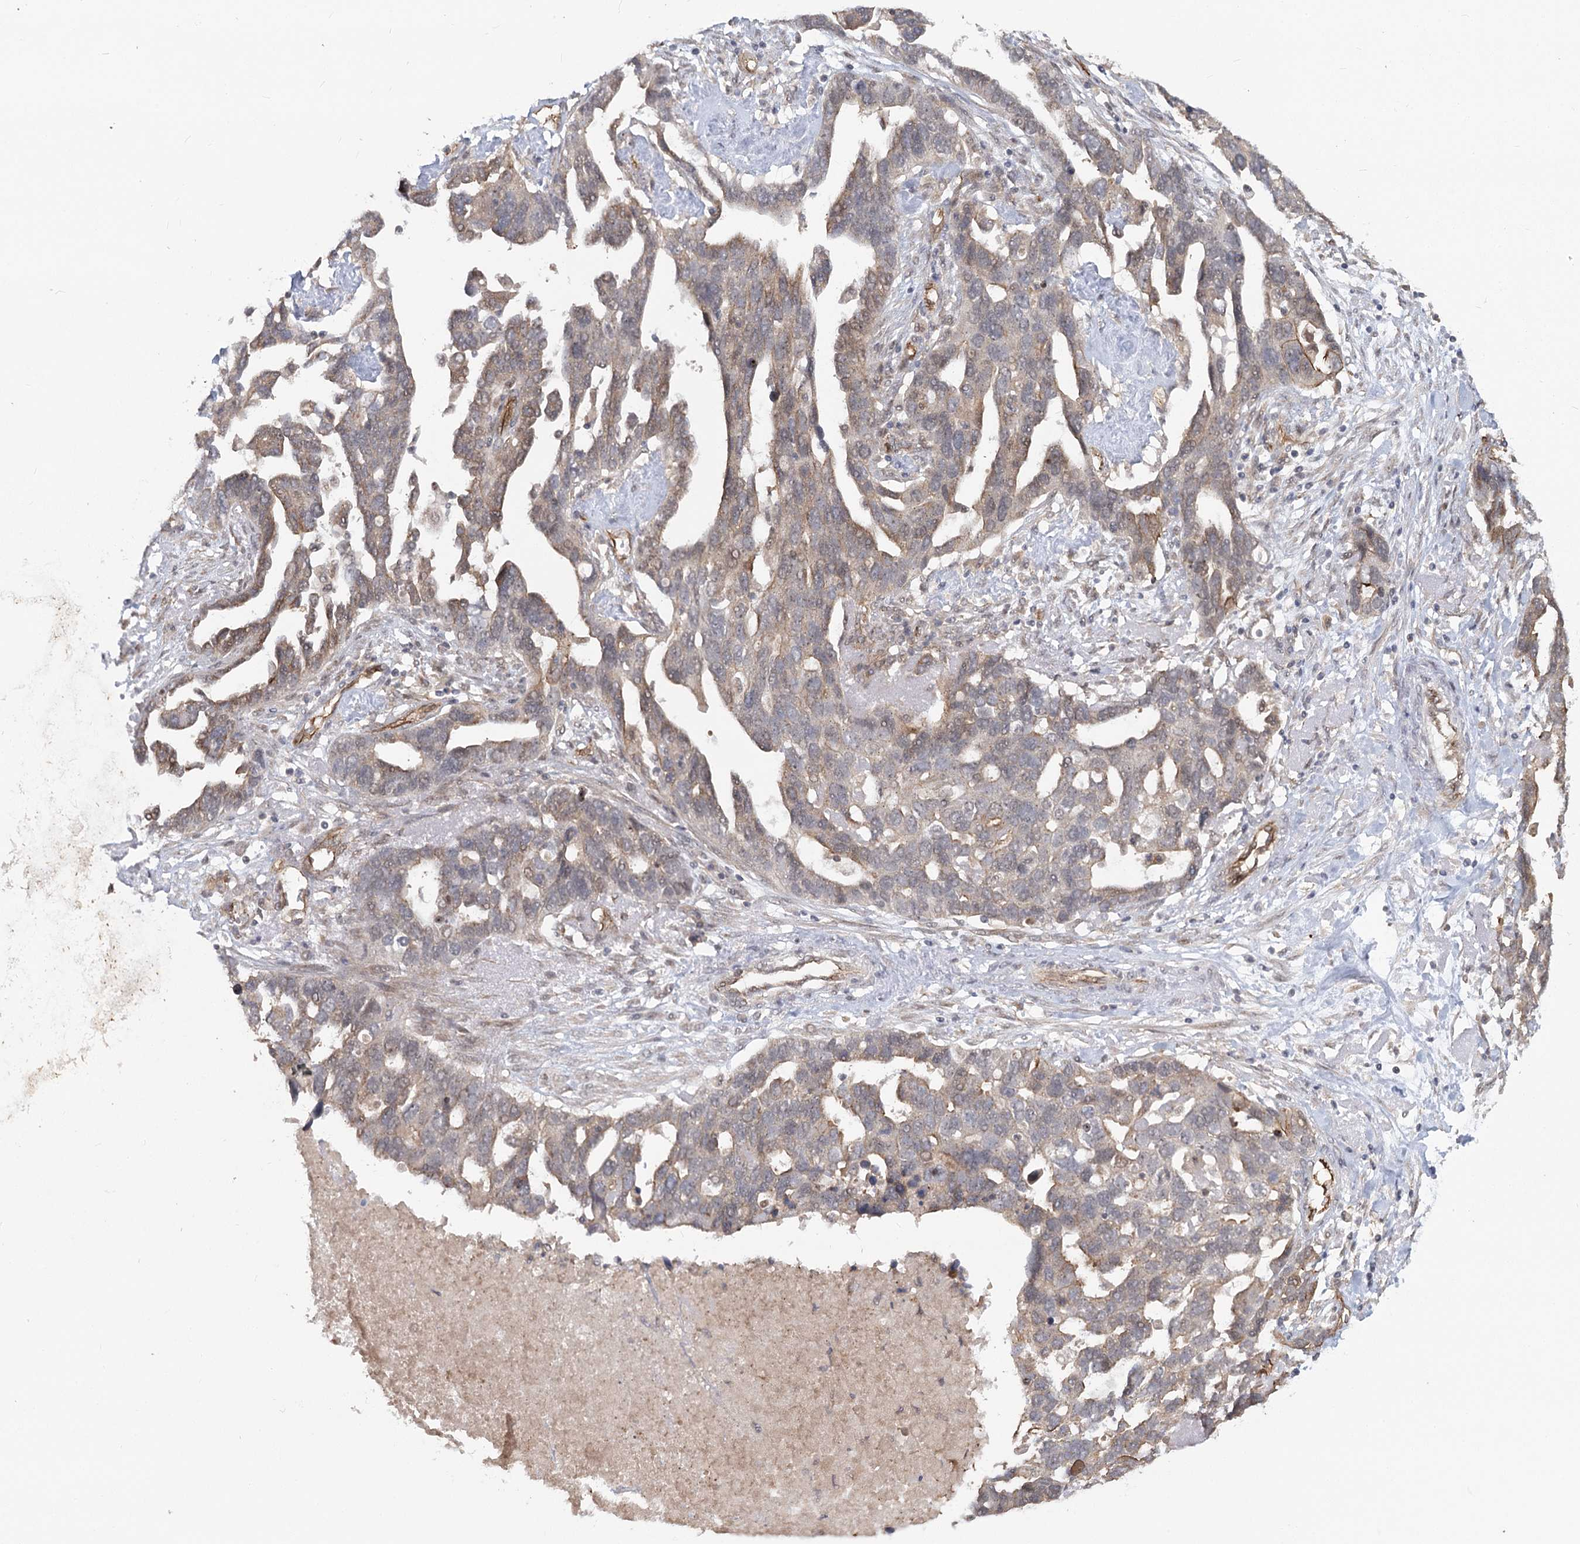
{"staining": {"intensity": "weak", "quantity": ">75%", "location": "cytoplasmic/membranous"}, "tissue": "ovarian cancer", "cell_type": "Tumor cells", "image_type": "cancer", "snomed": [{"axis": "morphology", "description": "Cystadenocarcinoma, serous, NOS"}, {"axis": "topography", "description": "Ovary"}], "caption": "The image reveals staining of serous cystadenocarcinoma (ovarian), revealing weak cytoplasmic/membranous protein staining (brown color) within tumor cells. (IHC, brightfield microscopy, high magnification).", "gene": "RPP14", "patient": {"sex": "female", "age": 54}}